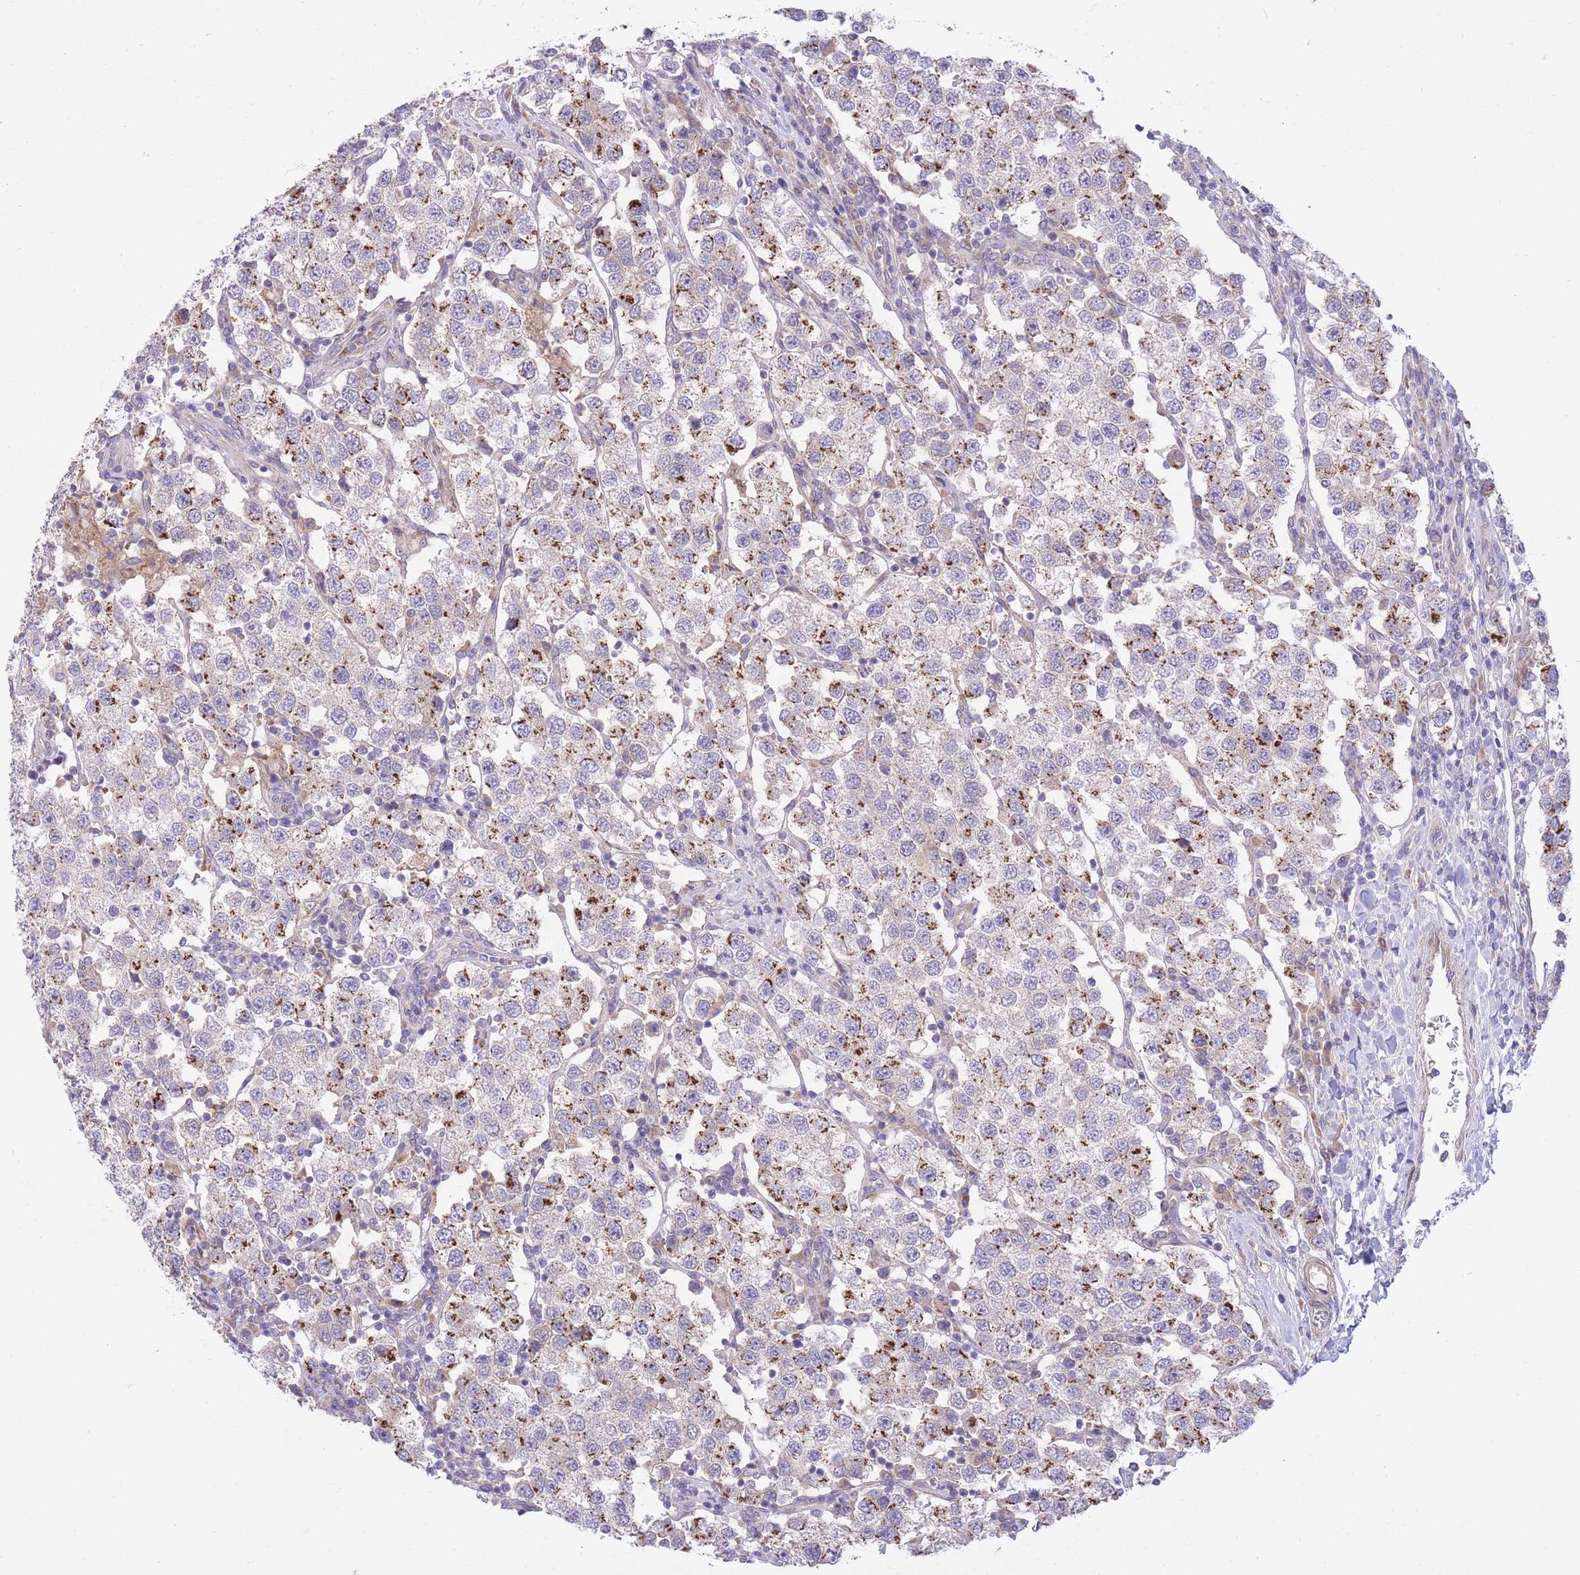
{"staining": {"intensity": "moderate", "quantity": "25%-75%", "location": "cytoplasmic/membranous"}, "tissue": "testis cancer", "cell_type": "Tumor cells", "image_type": "cancer", "snomed": [{"axis": "morphology", "description": "Seminoma, NOS"}, {"axis": "topography", "description": "Testis"}], "caption": "Moderate cytoplasmic/membranous protein expression is appreciated in approximately 25%-75% of tumor cells in testis cancer (seminoma).", "gene": "CHAC1", "patient": {"sex": "male", "age": 37}}